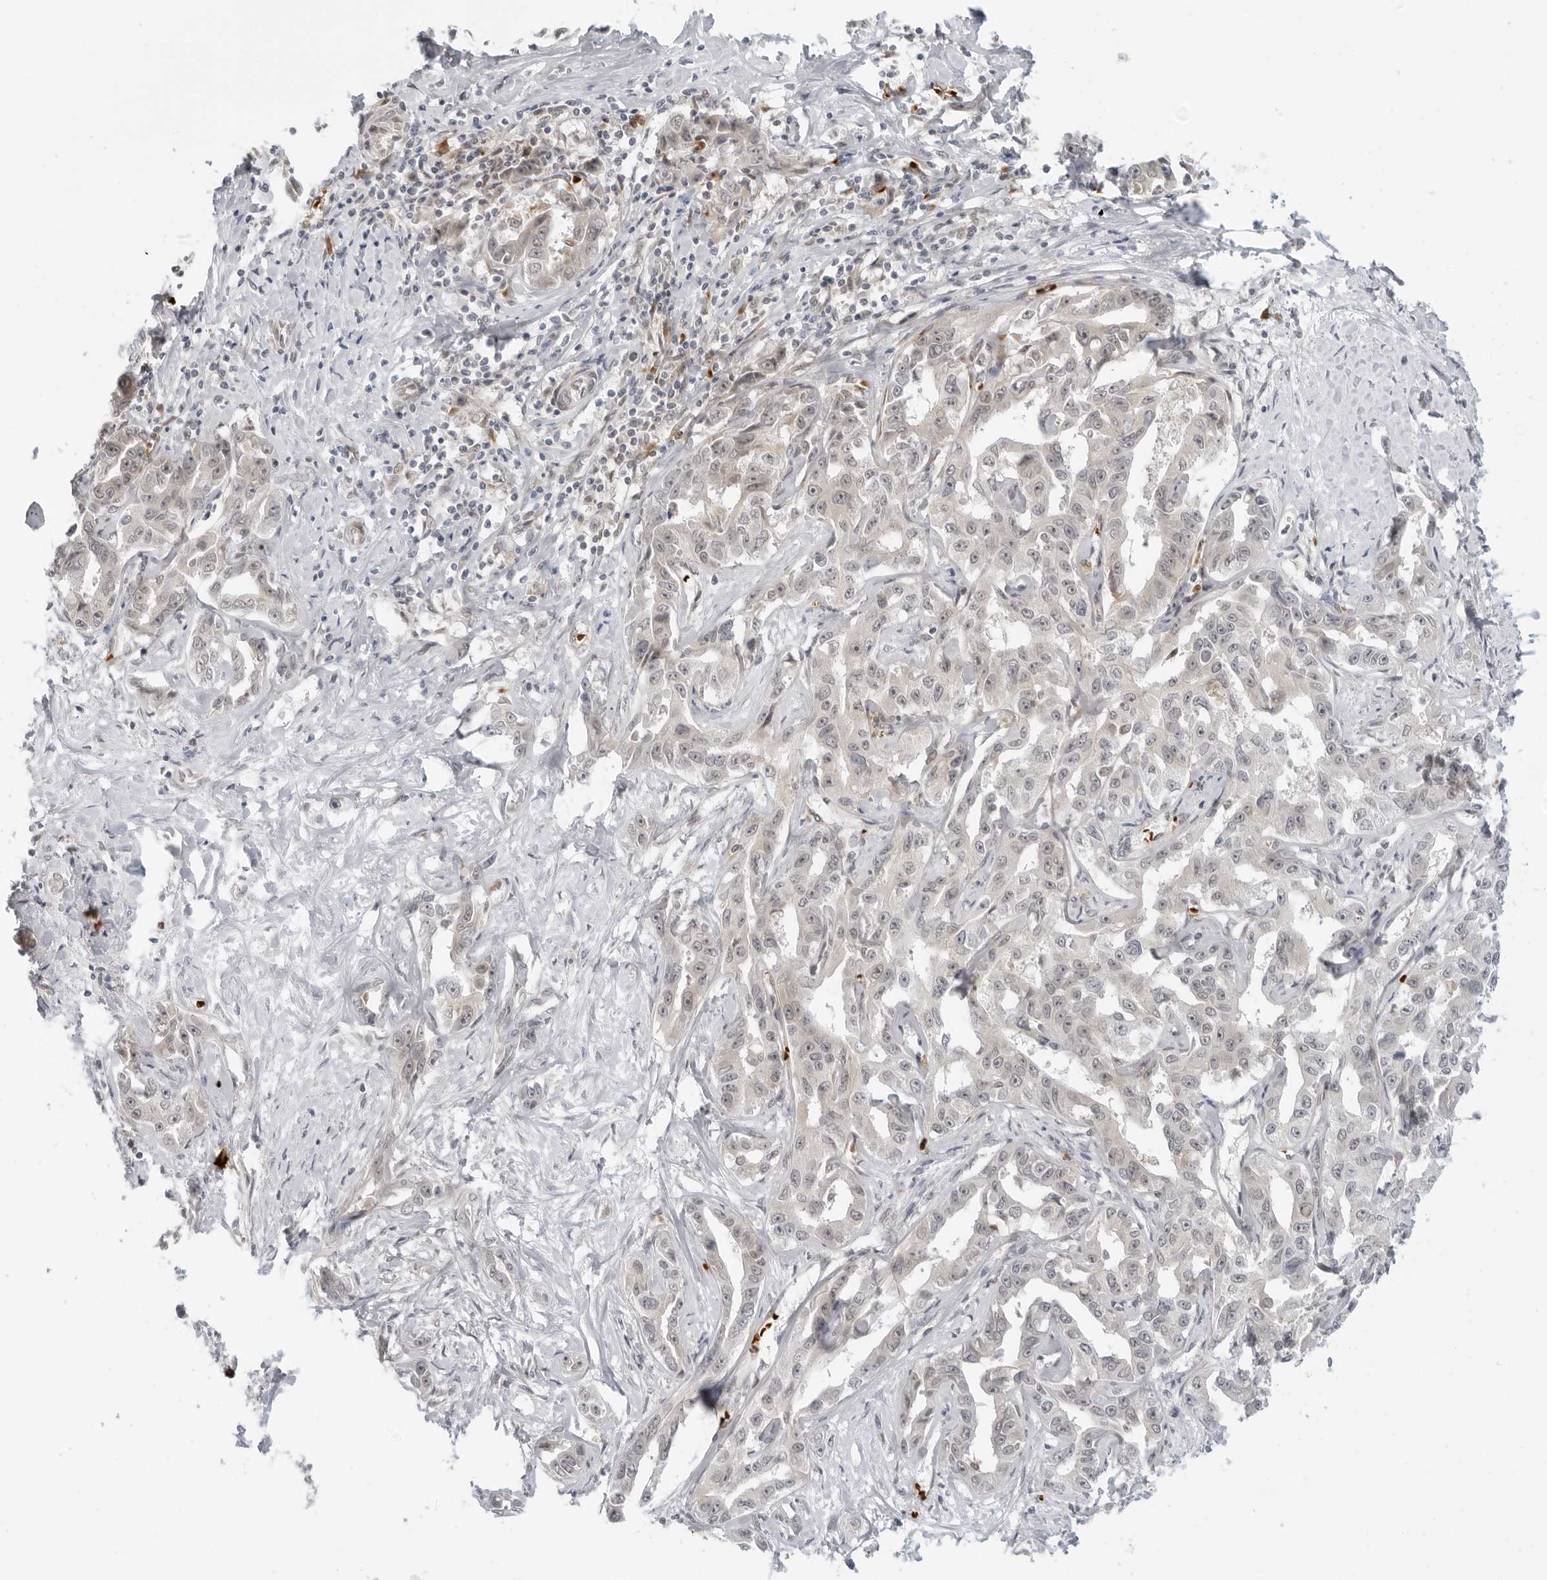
{"staining": {"intensity": "weak", "quantity": "<25%", "location": "cytoplasmic/membranous"}, "tissue": "liver cancer", "cell_type": "Tumor cells", "image_type": "cancer", "snomed": [{"axis": "morphology", "description": "Cholangiocarcinoma"}, {"axis": "topography", "description": "Liver"}], "caption": "Micrograph shows no protein staining in tumor cells of liver cancer tissue. (DAB (3,3'-diaminobenzidine) immunohistochemistry (IHC), high magnification).", "gene": "SUGCT", "patient": {"sex": "male", "age": 59}}